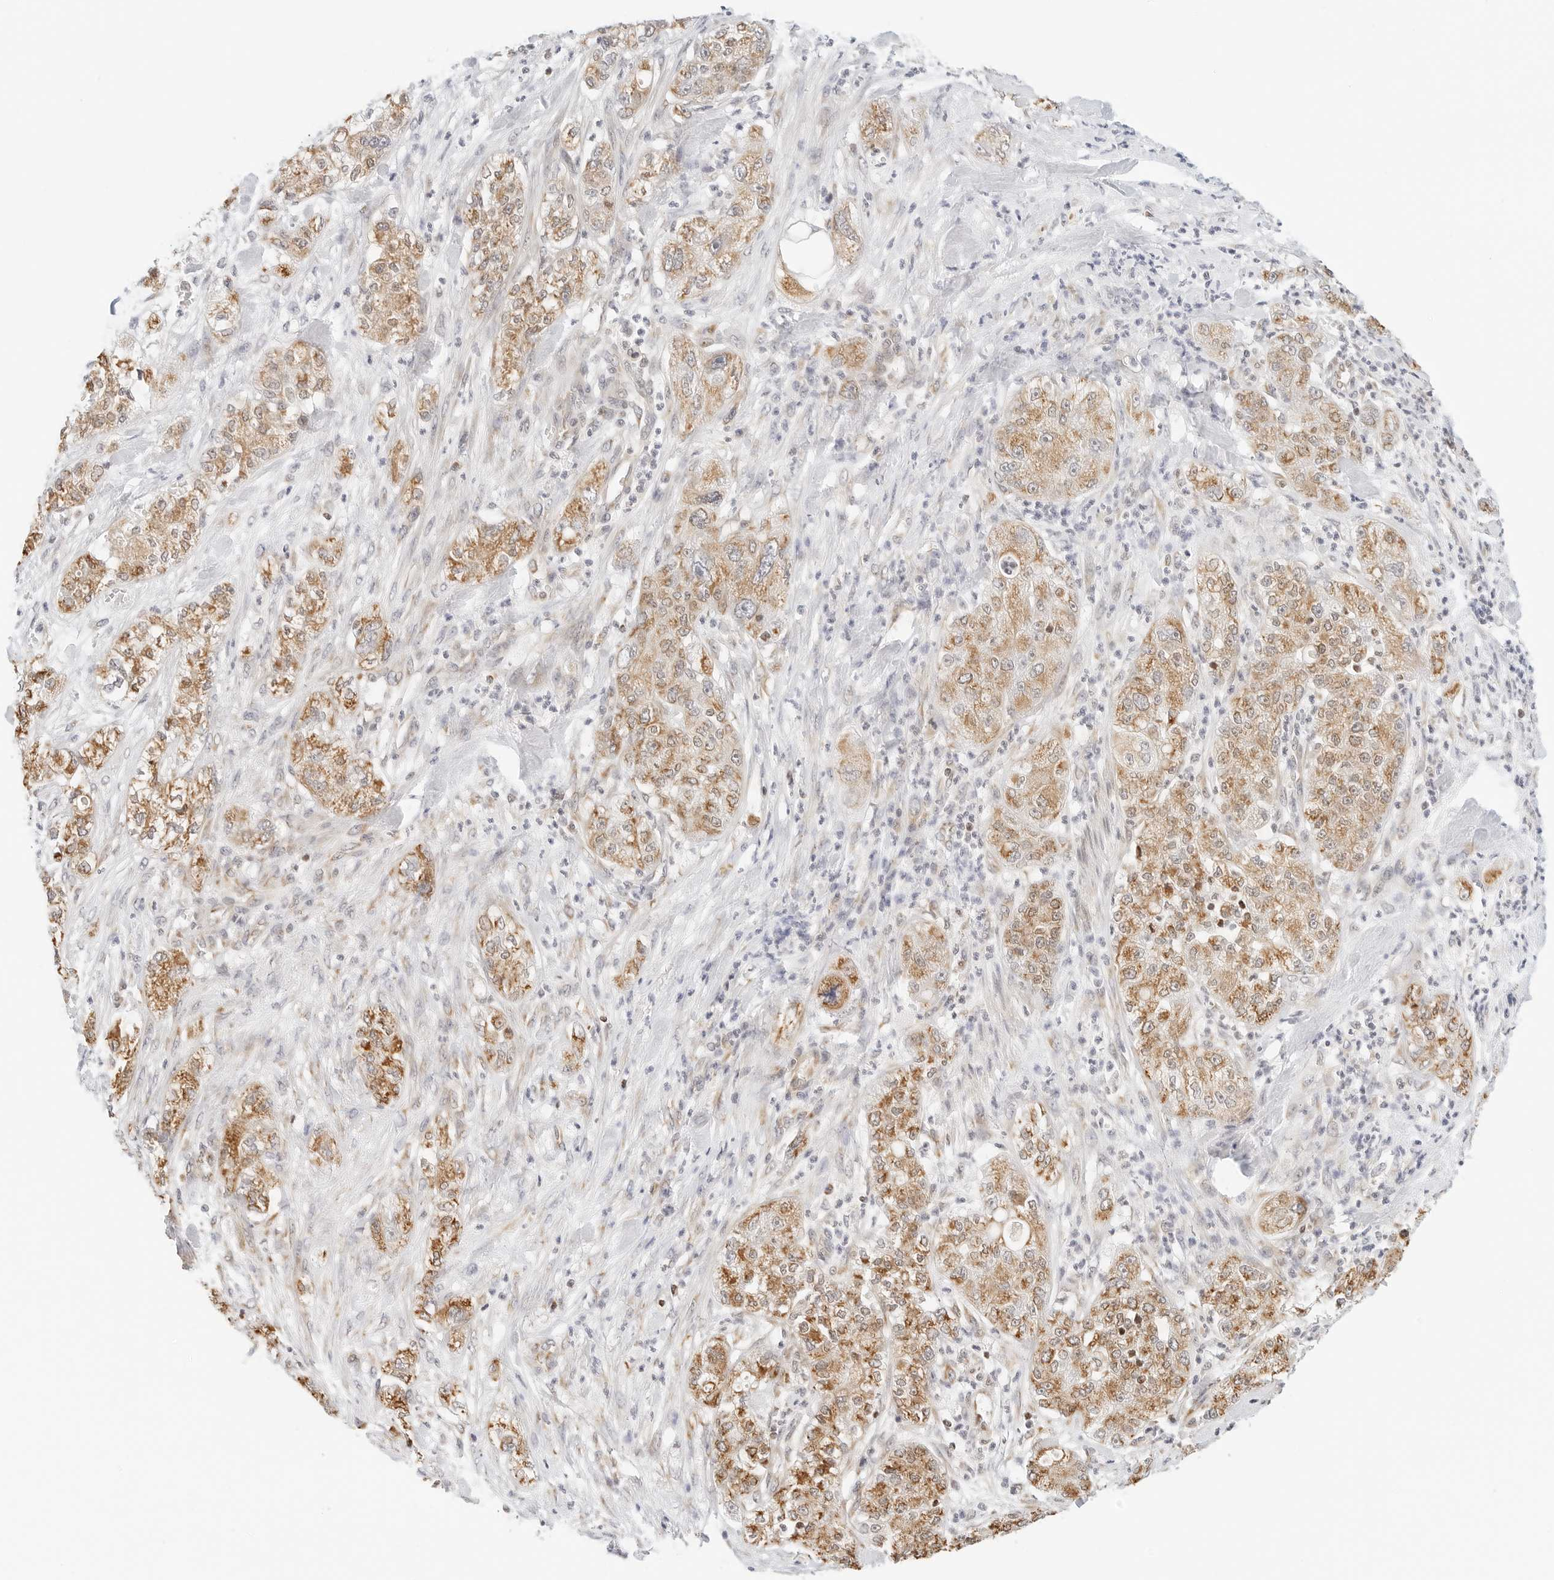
{"staining": {"intensity": "moderate", "quantity": ">75%", "location": "cytoplasmic/membranous"}, "tissue": "pancreatic cancer", "cell_type": "Tumor cells", "image_type": "cancer", "snomed": [{"axis": "morphology", "description": "Adenocarcinoma, NOS"}, {"axis": "topography", "description": "Pancreas"}], "caption": "Pancreatic adenocarcinoma tissue displays moderate cytoplasmic/membranous positivity in about >75% of tumor cells Using DAB (brown) and hematoxylin (blue) stains, captured at high magnification using brightfield microscopy.", "gene": "ATL1", "patient": {"sex": "female", "age": 78}}